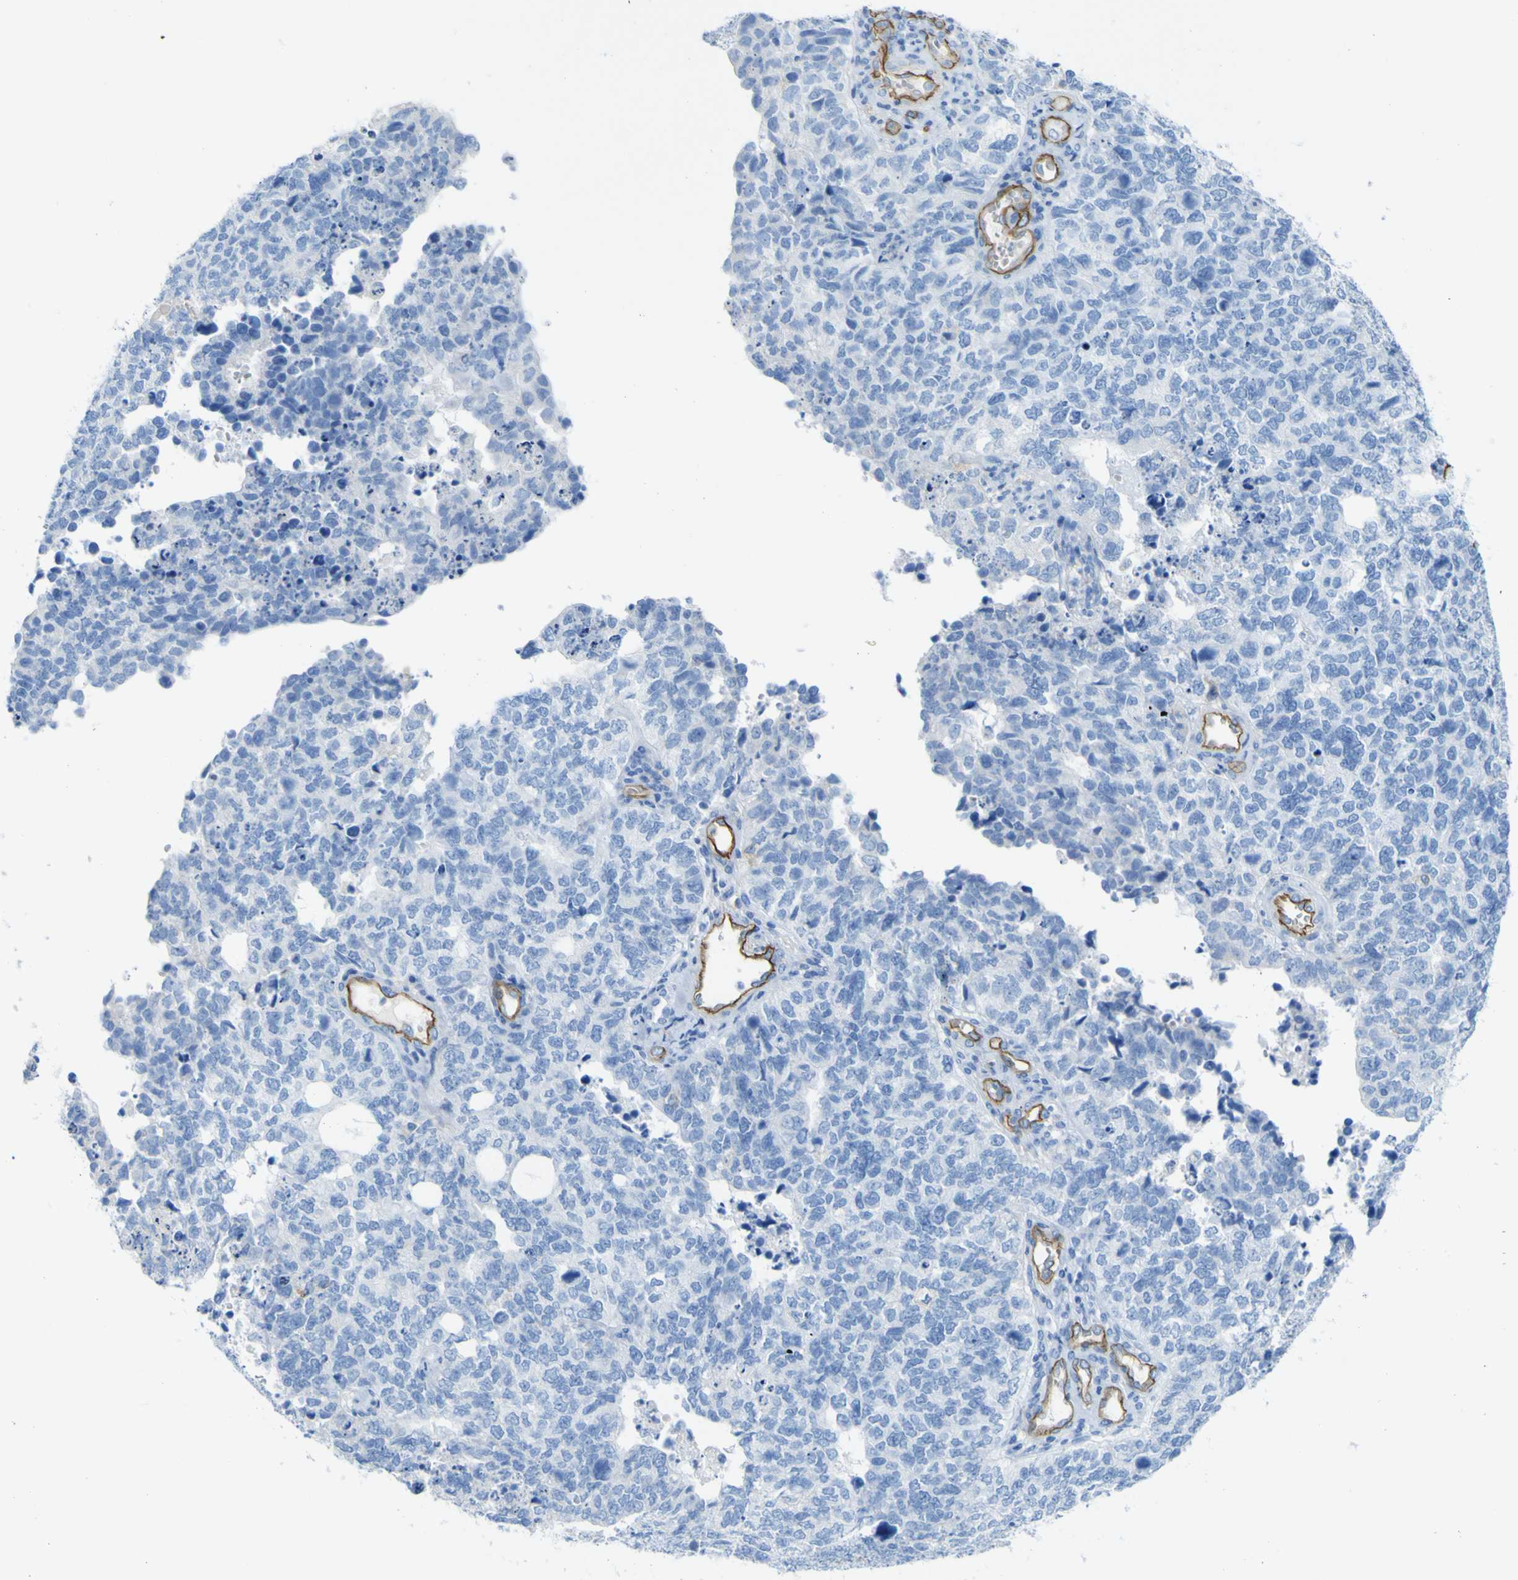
{"staining": {"intensity": "negative", "quantity": "none", "location": "none"}, "tissue": "cervical cancer", "cell_type": "Tumor cells", "image_type": "cancer", "snomed": [{"axis": "morphology", "description": "Squamous cell carcinoma, NOS"}, {"axis": "topography", "description": "Cervix"}], "caption": "Tumor cells show no significant staining in squamous cell carcinoma (cervical).", "gene": "CD93", "patient": {"sex": "female", "age": 63}}